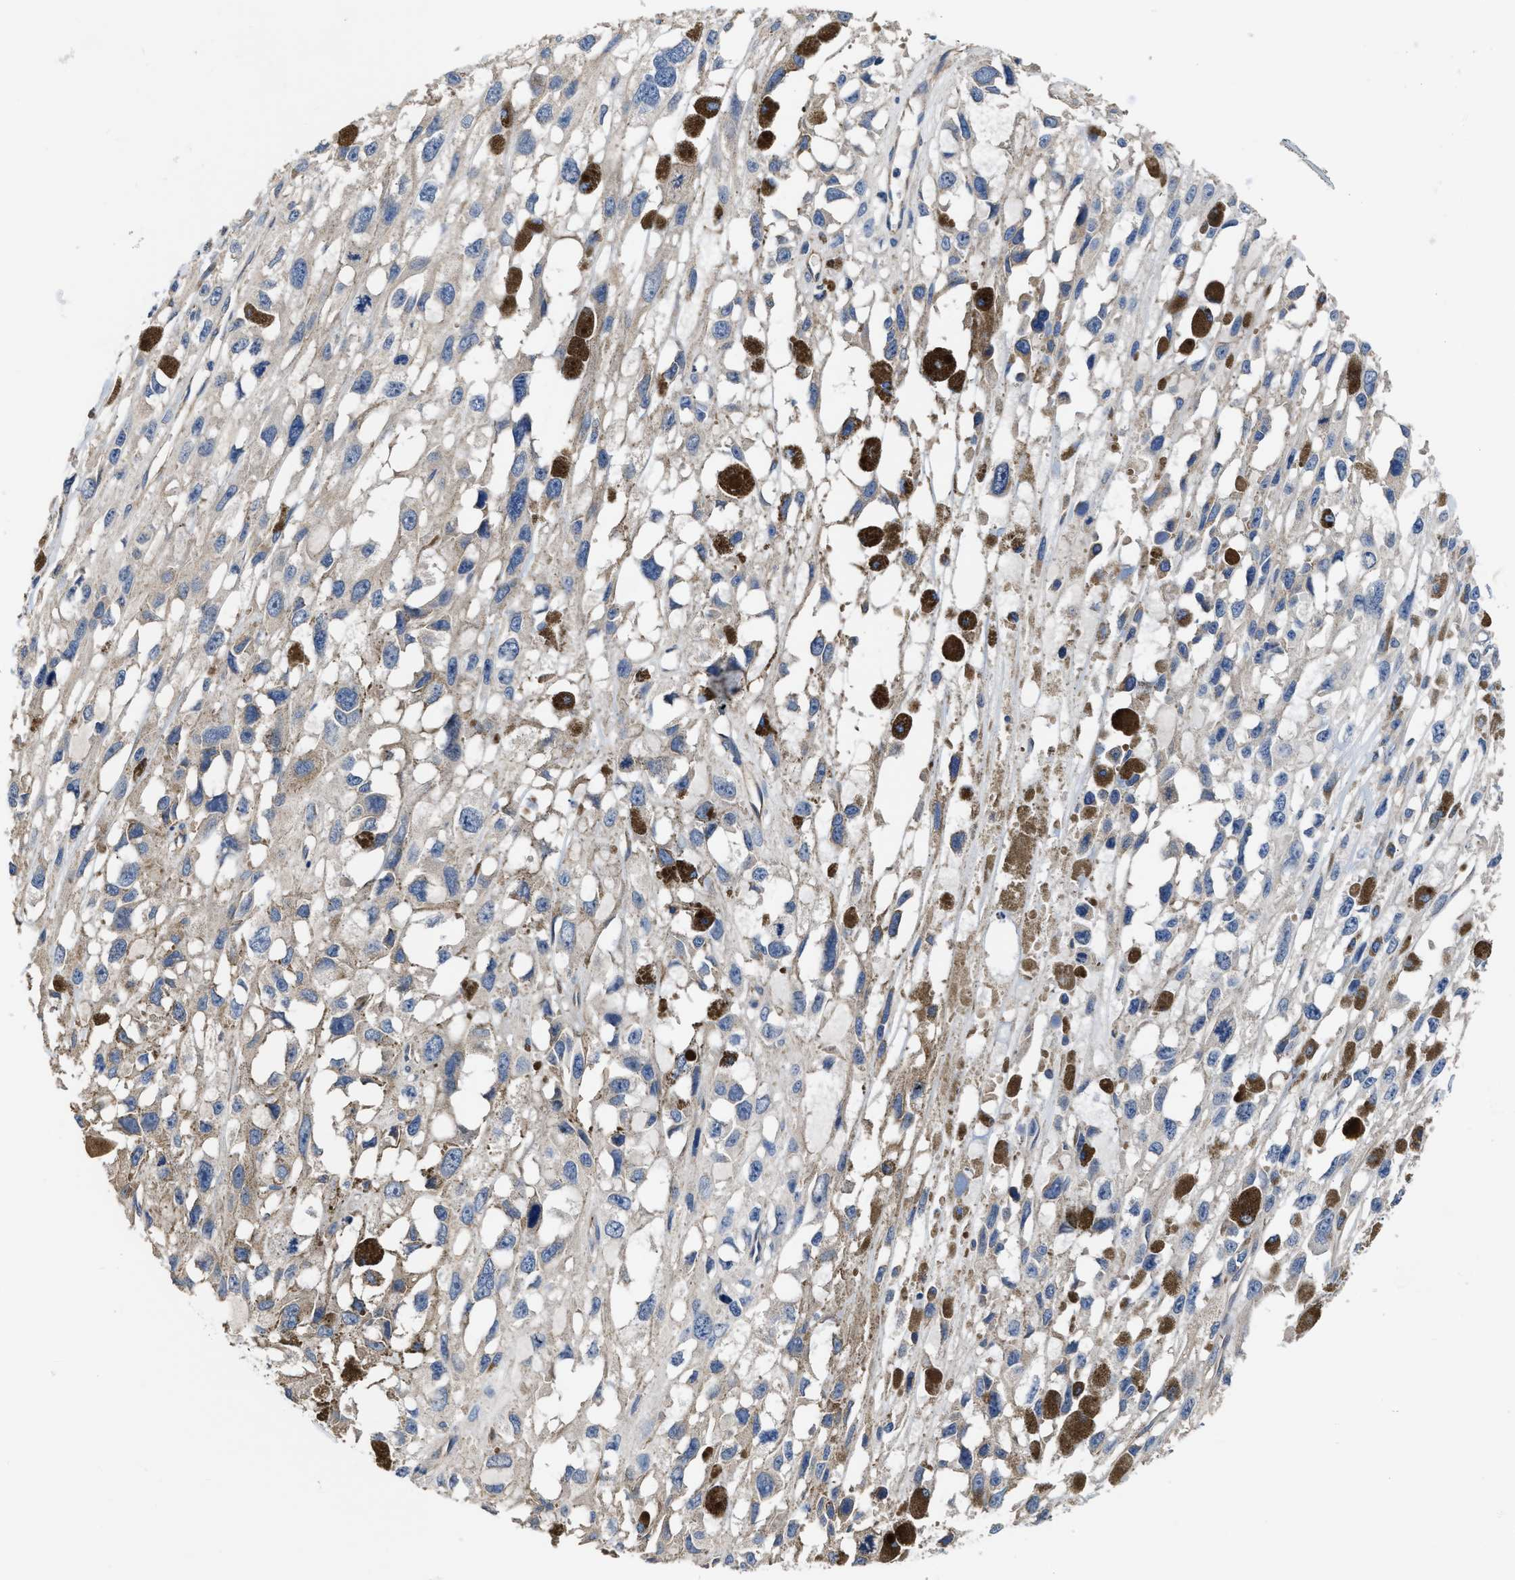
{"staining": {"intensity": "negative", "quantity": "none", "location": "none"}, "tissue": "melanoma", "cell_type": "Tumor cells", "image_type": "cancer", "snomed": [{"axis": "morphology", "description": "Malignant melanoma, Metastatic site"}, {"axis": "topography", "description": "Lymph node"}], "caption": "Tumor cells are negative for brown protein staining in melanoma.", "gene": "C22orf42", "patient": {"sex": "male", "age": 59}}